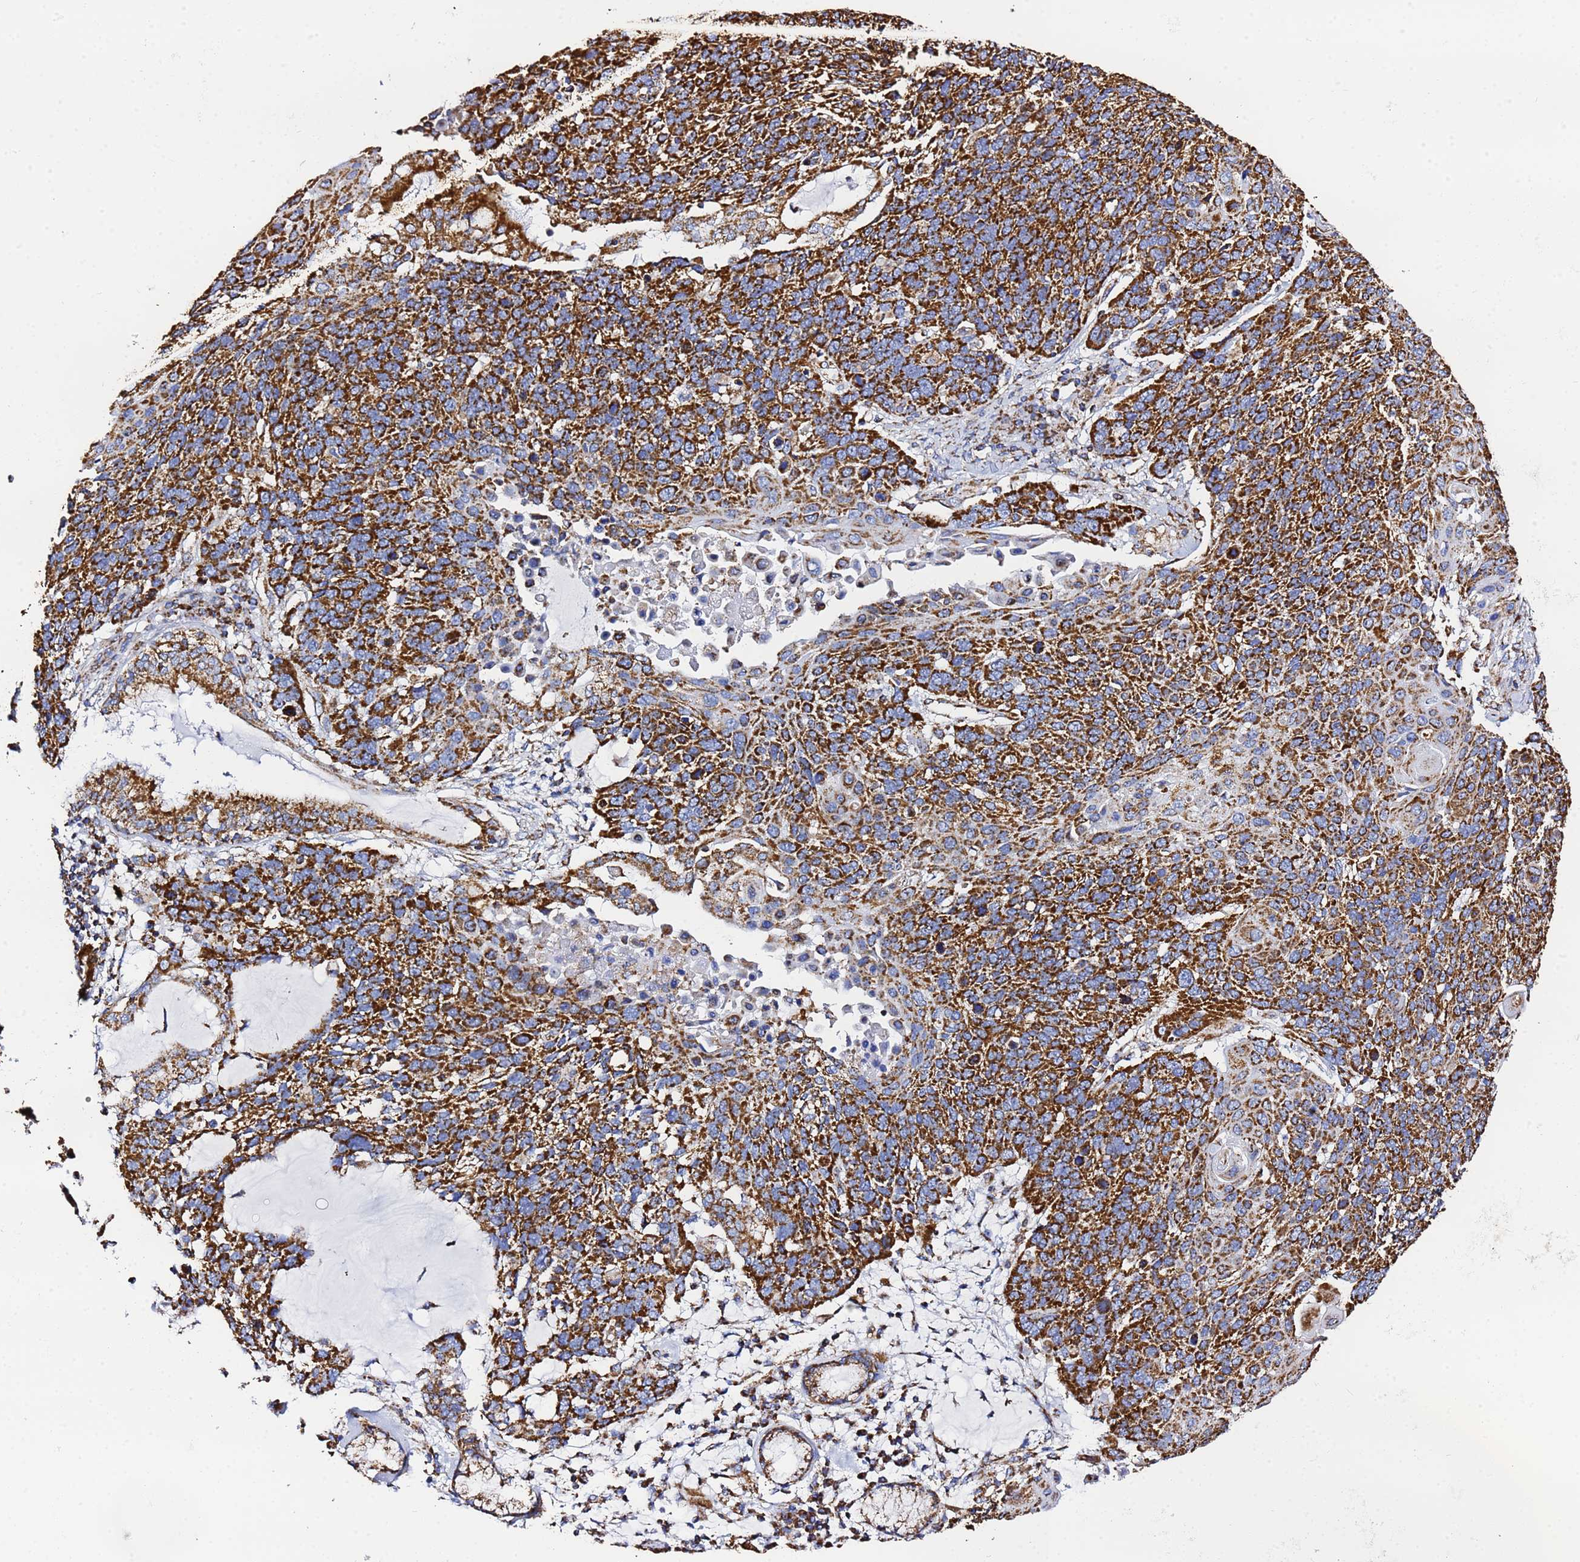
{"staining": {"intensity": "strong", "quantity": ">75%", "location": "cytoplasmic/membranous"}, "tissue": "lung cancer", "cell_type": "Tumor cells", "image_type": "cancer", "snomed": [{"axis": "morphology", "description": "Squamous cell carcinoma, NOS"}, {"axis": "topography", "description": "Lung"}], "caption": "High-magnification brightfield microscopy of squamous cell carcinoma (lung) stained with DAB (3,3'-diaminobenzidine) (brown) and counterstained with hematoxylin (blue). tumor cells exhibit strong cytoplasmic/membranous staining is present in approximately>75% of cells. (DAB (3,3'-diaminobenzidine) = brown stain, brightfield microscopy at high magnification).", "gene": "PHB2", "patient": {"sex": "male", "age": 66}}